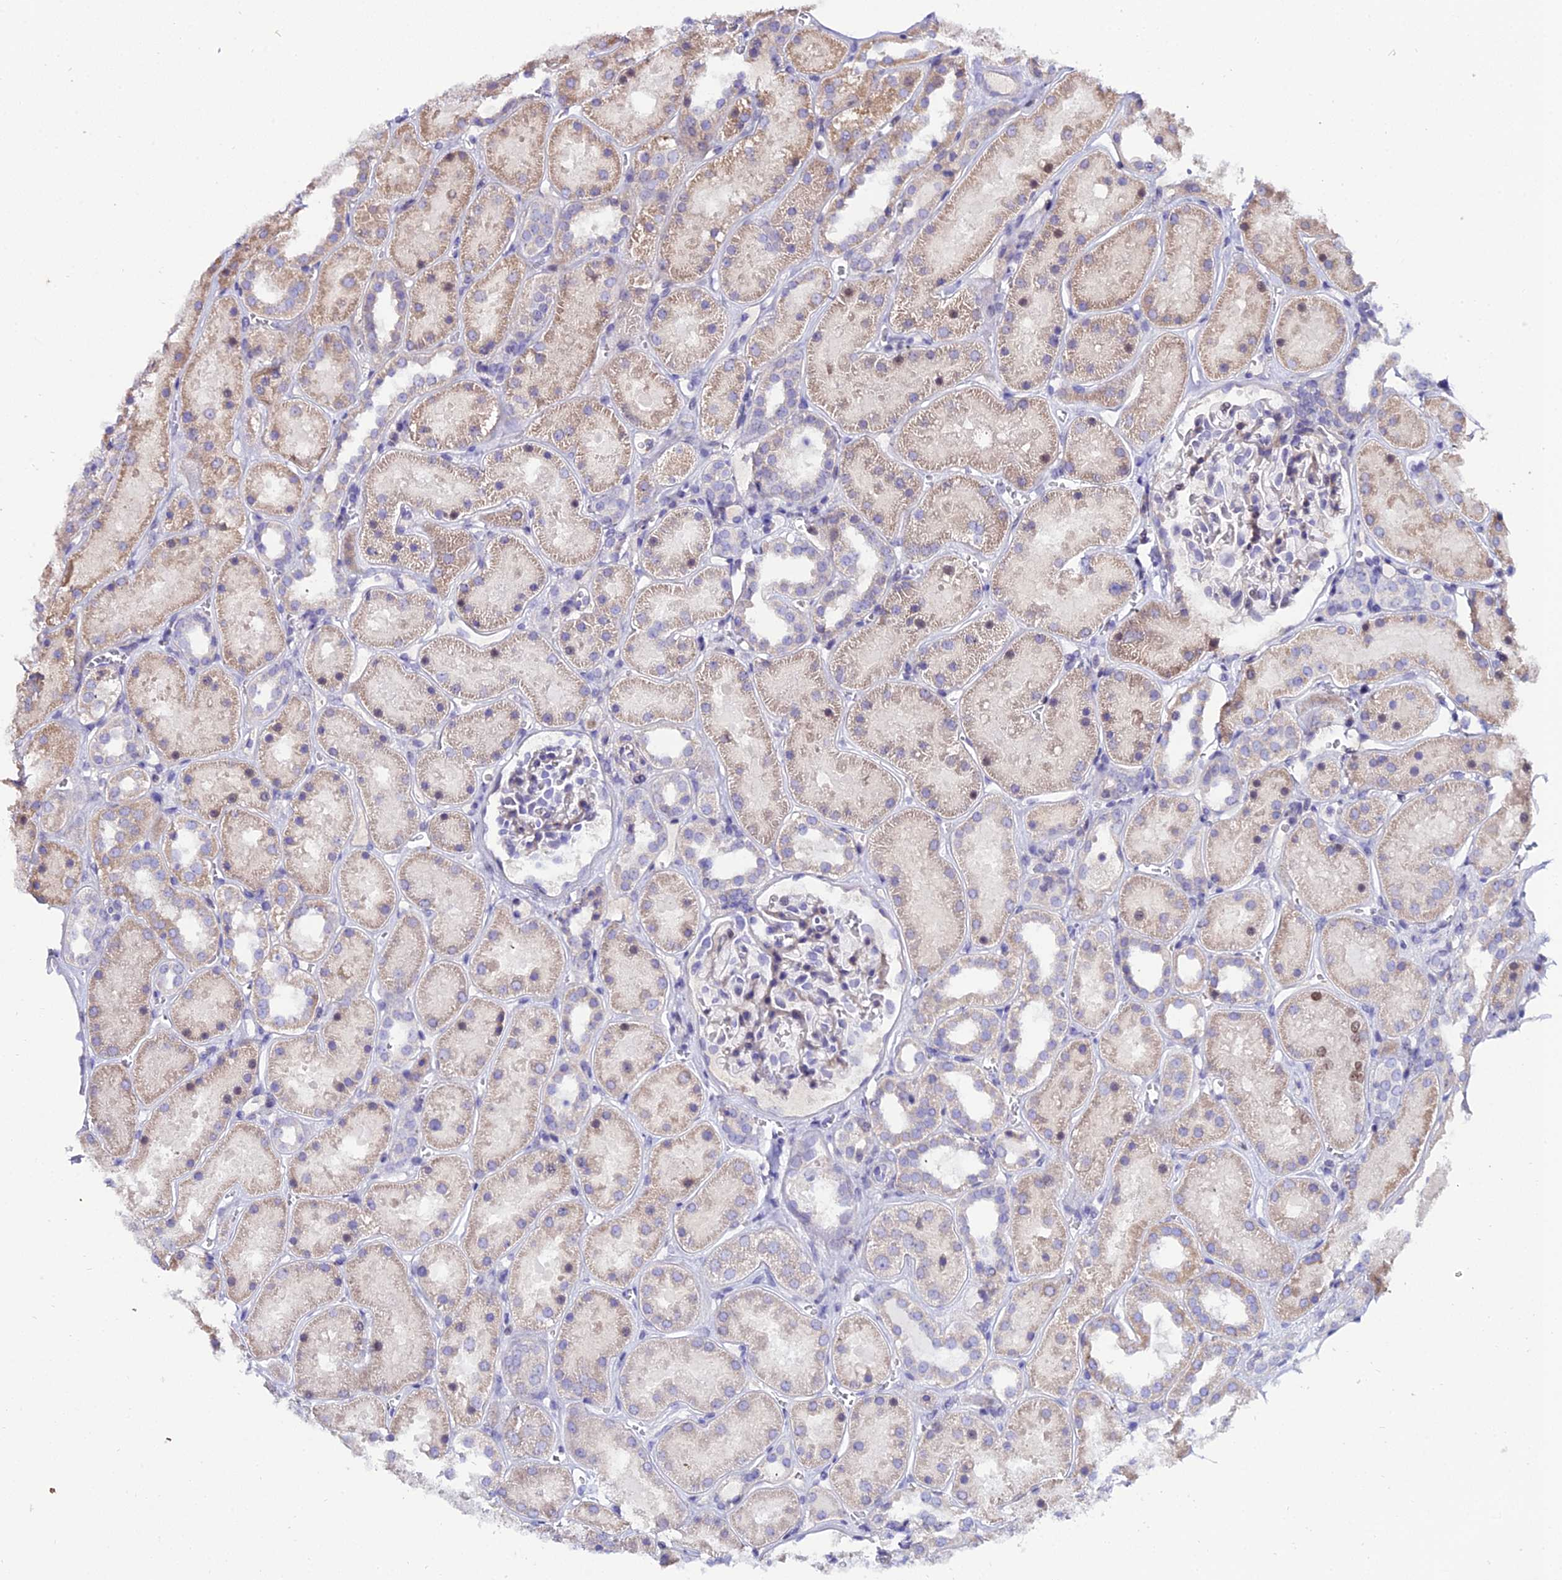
{"staining": {"intensity": "weak", "quantity": "<25%", "location": "cytoplasmic/membranous"}, "tissue": "kidney", "cell_type": "Cells in glomeruli", "image_type": "normal", "snomed": [{"axis": "morphology", "description": "Normal tissue, NOS"}, {"axis": "topography", "description": "Kidney"}], "caption": "Immunohistochemistry of unremarkable human kidney reveals no expression in cells in glomeruli.", "gene": "SHQ1", "patient": {"sex": "female", "age": 41}}